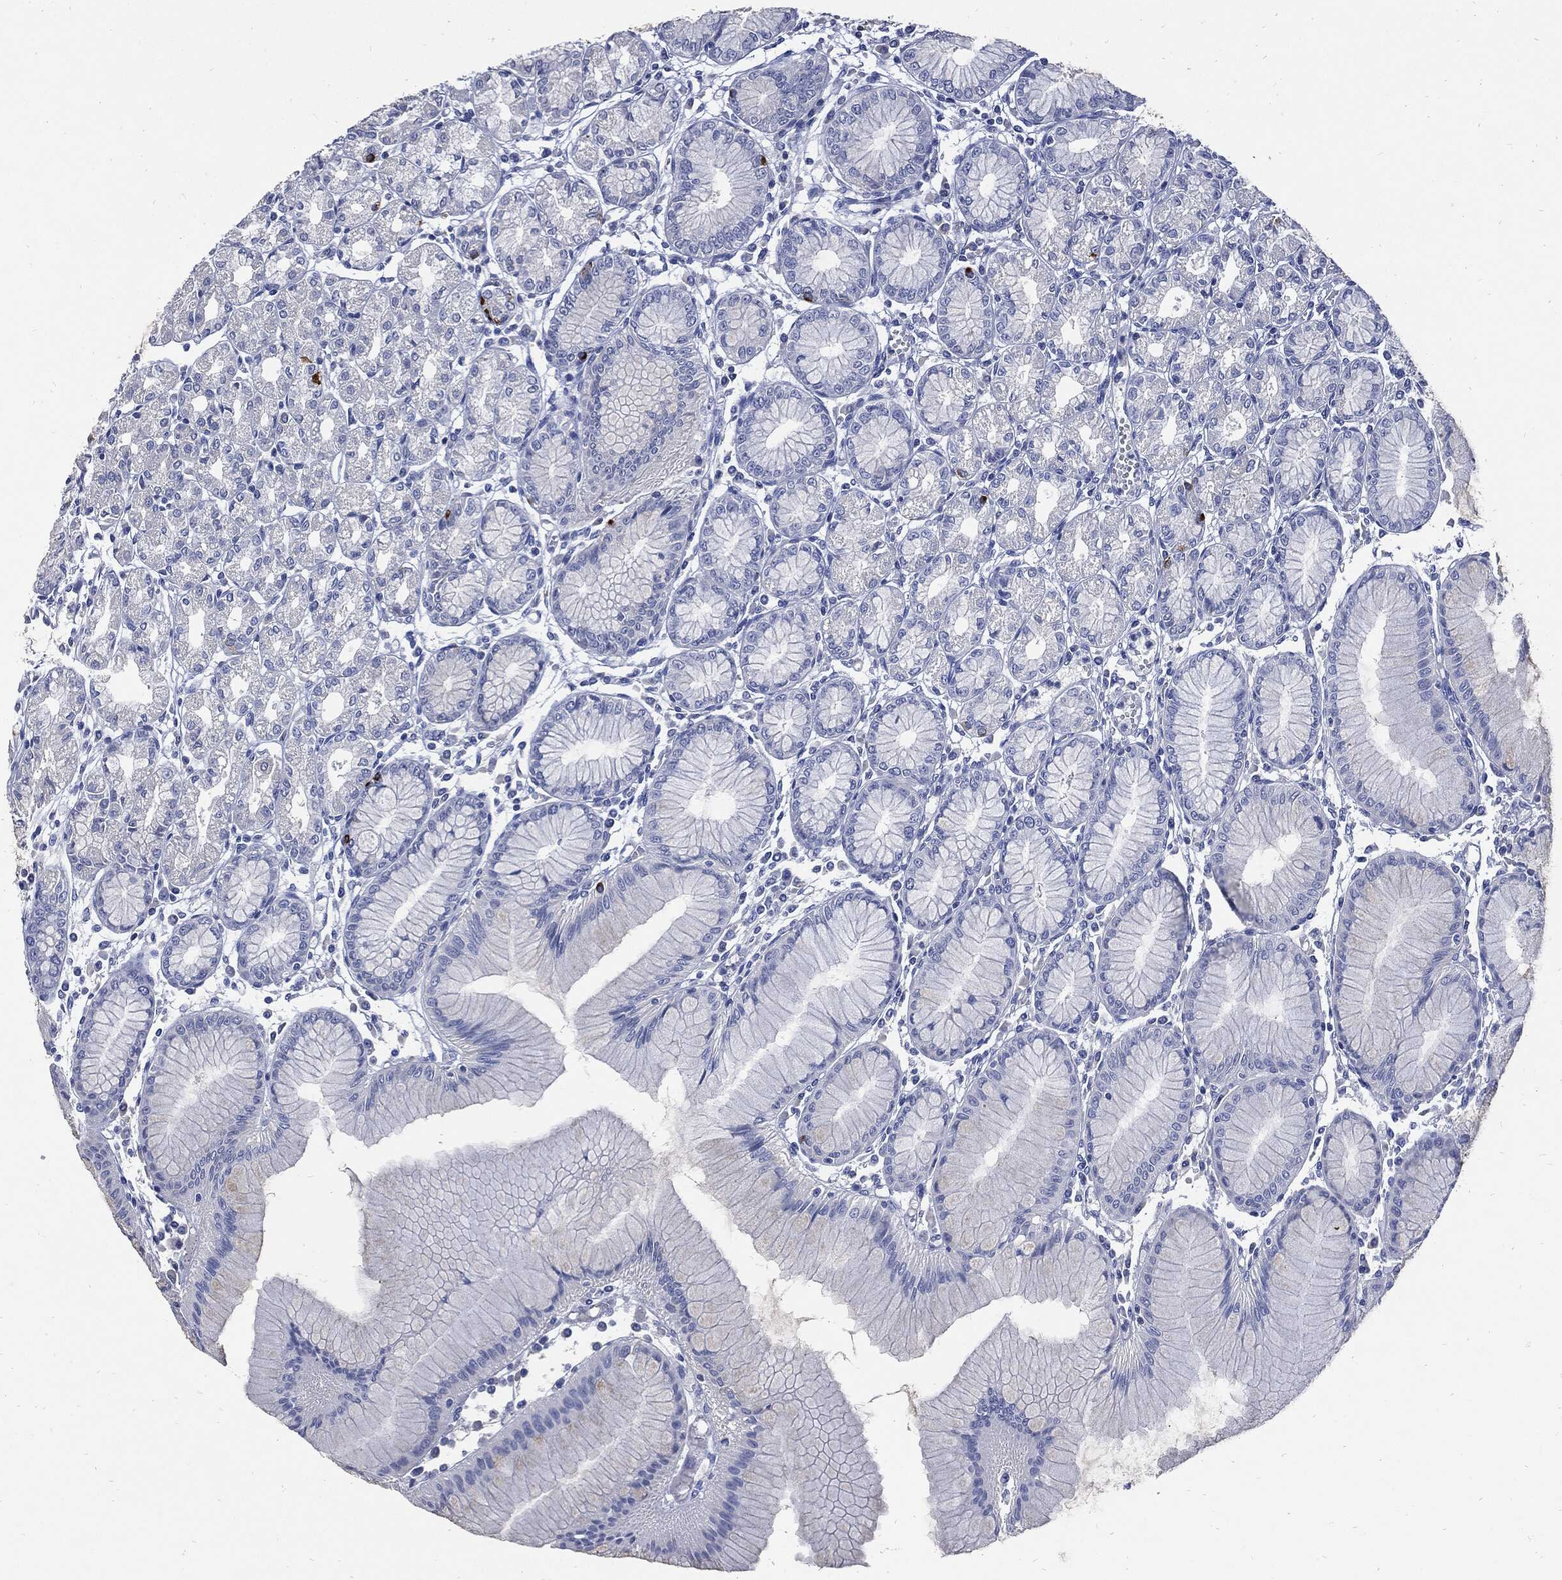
{"staining": {"intensity": "strong", "quantity": "<25%", "location": "cytoplasmic/membranous"}, "tissue": "stomach", "cell_type": "Glandular cells", "image_type": "normal", "snomed": [{"axis": "morphology", "description": "Normal tissue, NOS"}, {"axis": "topography", "description": "Stomach"}], "caption": "IHC (DAB) staining of normal human stomach shows strong cytoplasmic/membranous protein staining in about <25% of glandular cells.", "gene": "CPE", "patient": {"sex": "female", "age": 57}}